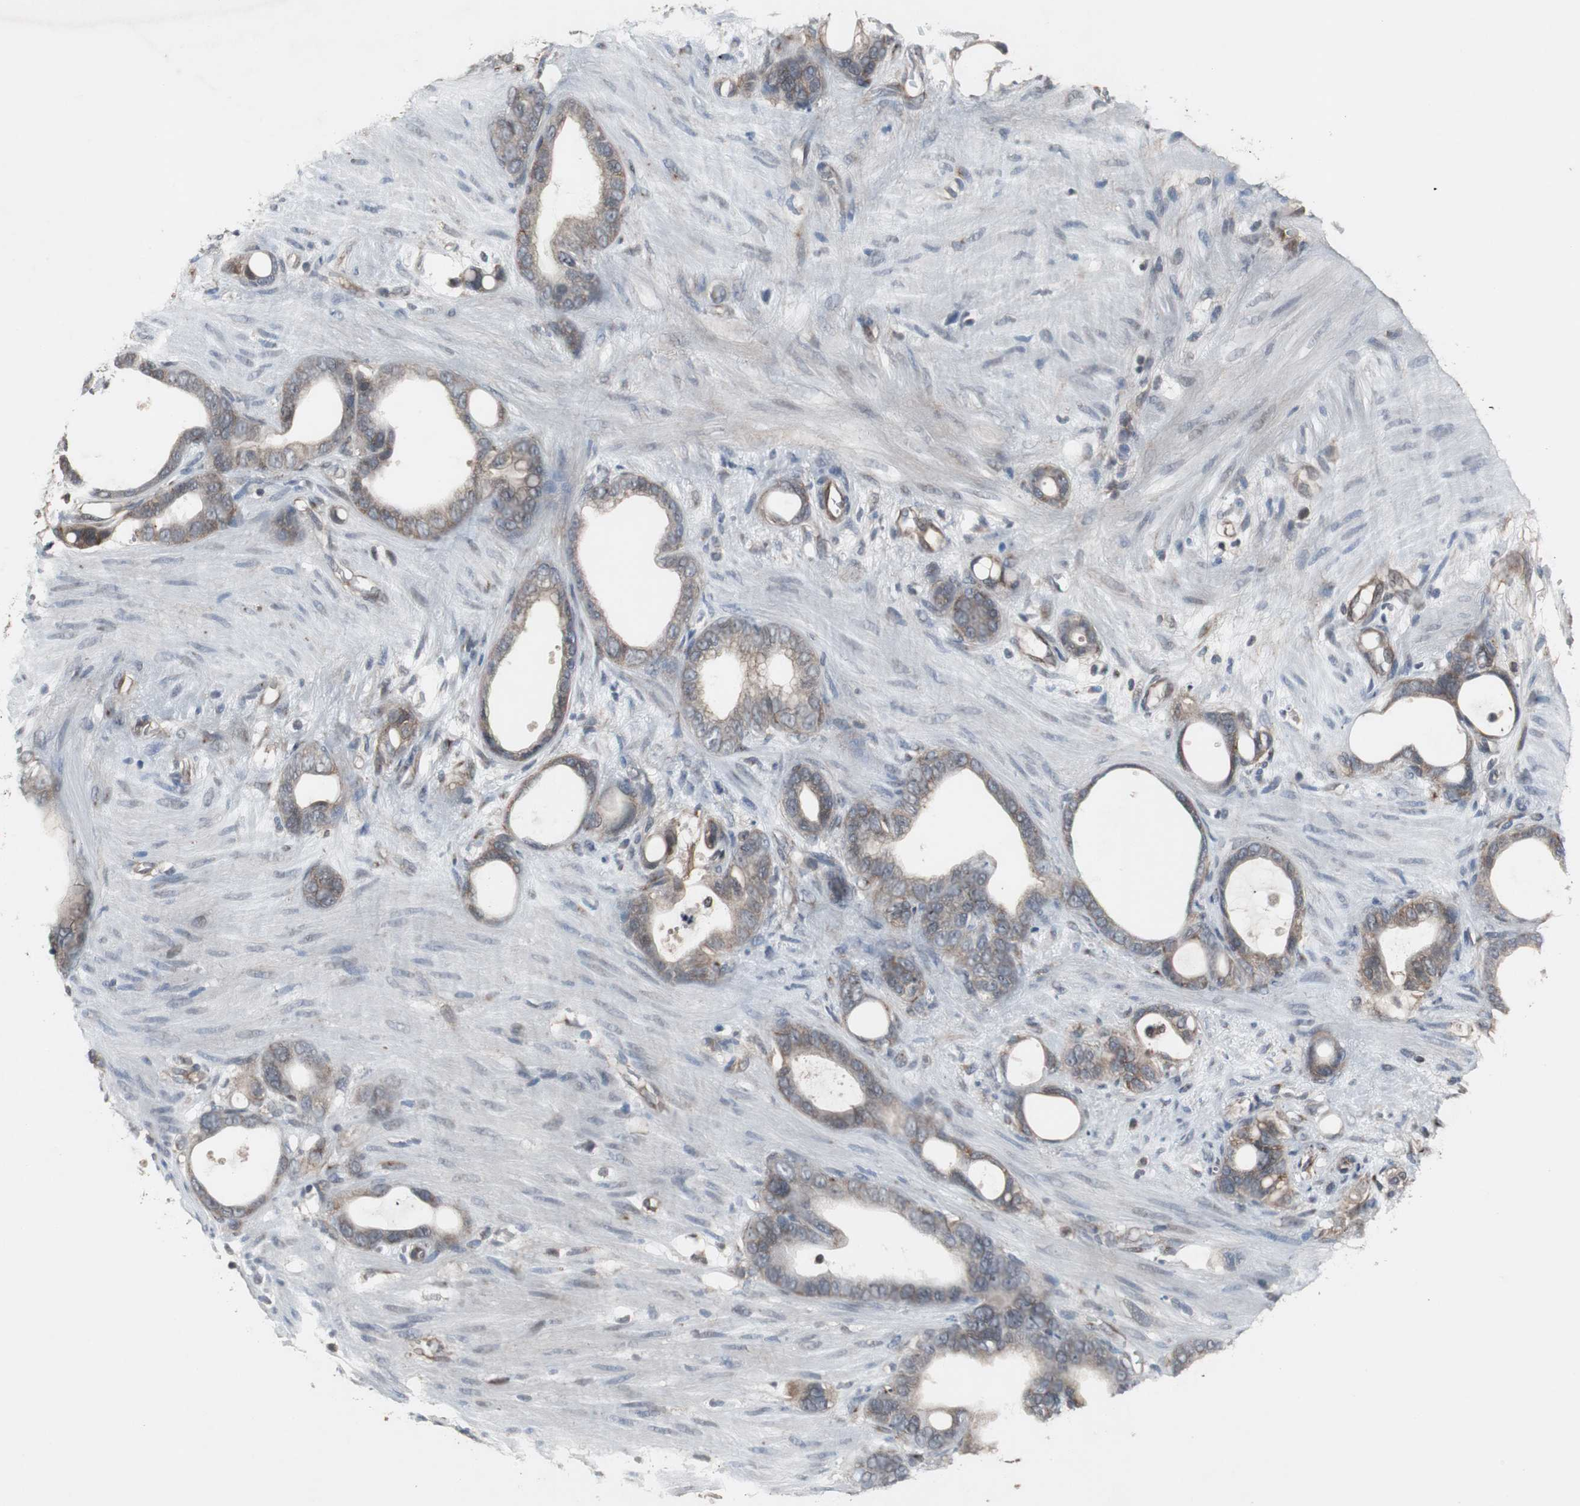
{"staining": {"intensity": "weak", "quantity": ">75%", "location": "cytoplasmic/membranous"}, "tissue": "stomach cancer", "cell_type": "Tumor cells", "image_type": "cancer", "snomed": [{"axis": "morphology", "description": "Adenocarcinoma, NOS"}, {"axis": "topography", "description": "Stomach"}], "caption": "Immunohistochemical staining of human stomach cancer shows low levels of weak cytoplasmic/membranous positivity in about >75% of tumor cells.", "gene": "ATP2B2", "patient": {"sex": "female", "age": 75}}